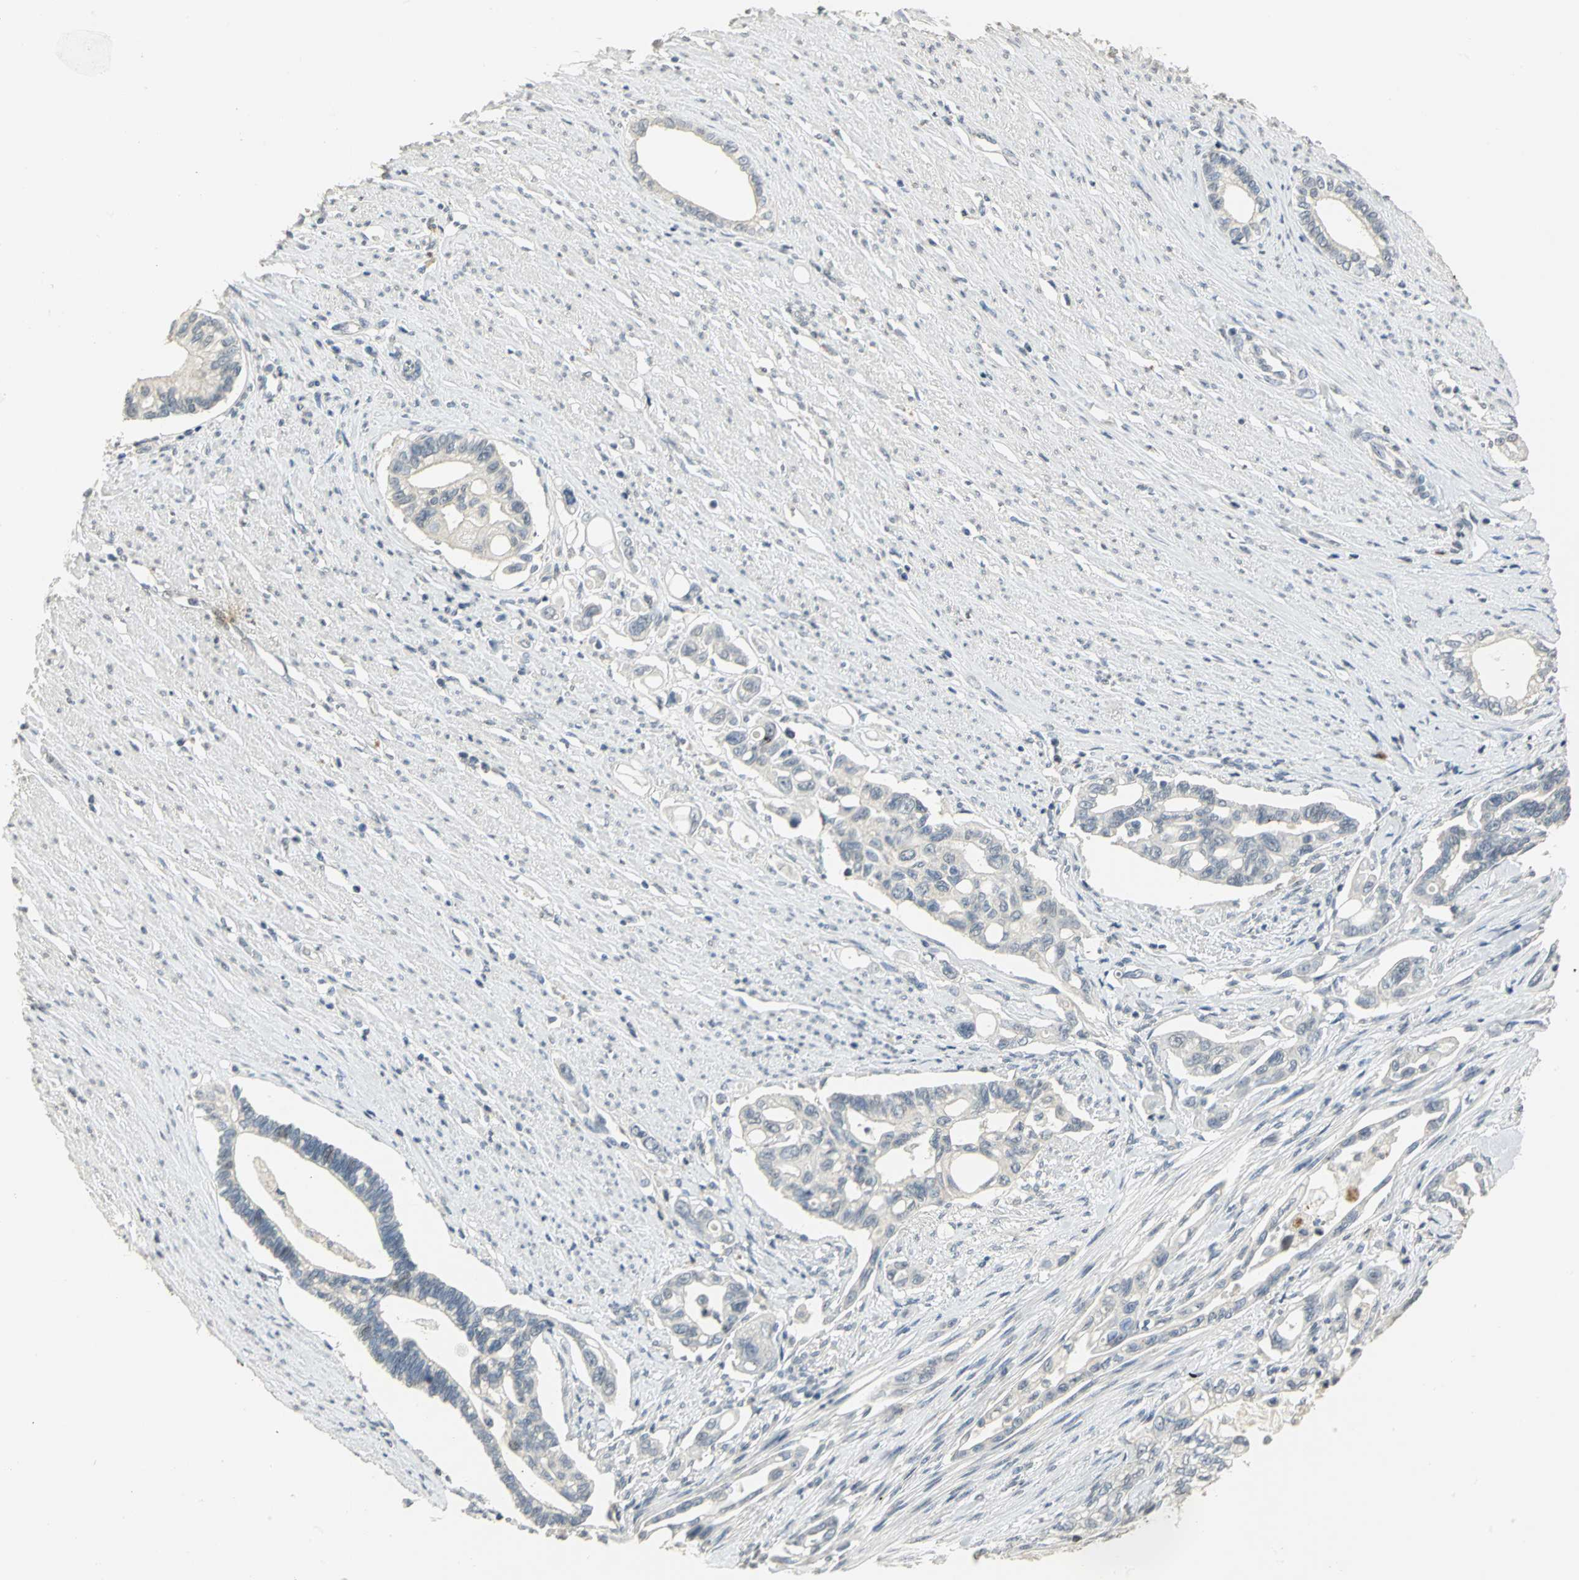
{"staining": {"intensity": "negative", "quantity": "none", "location": "none"}, "tissue": "pancreatic cancer", "cell_type": "Tumor cells", "image_type": "cancer", "snomed": [{"axis": "morphology", "description": "Normal tissue, NOS"}, {"axis": "topography", "description": "Pancreas"}], "caption": "There is no significant positivity in tumor cells of pancreatic cancer.", "gene": "DNAJB6", "patient": {"sex": "male", "age": 42}}